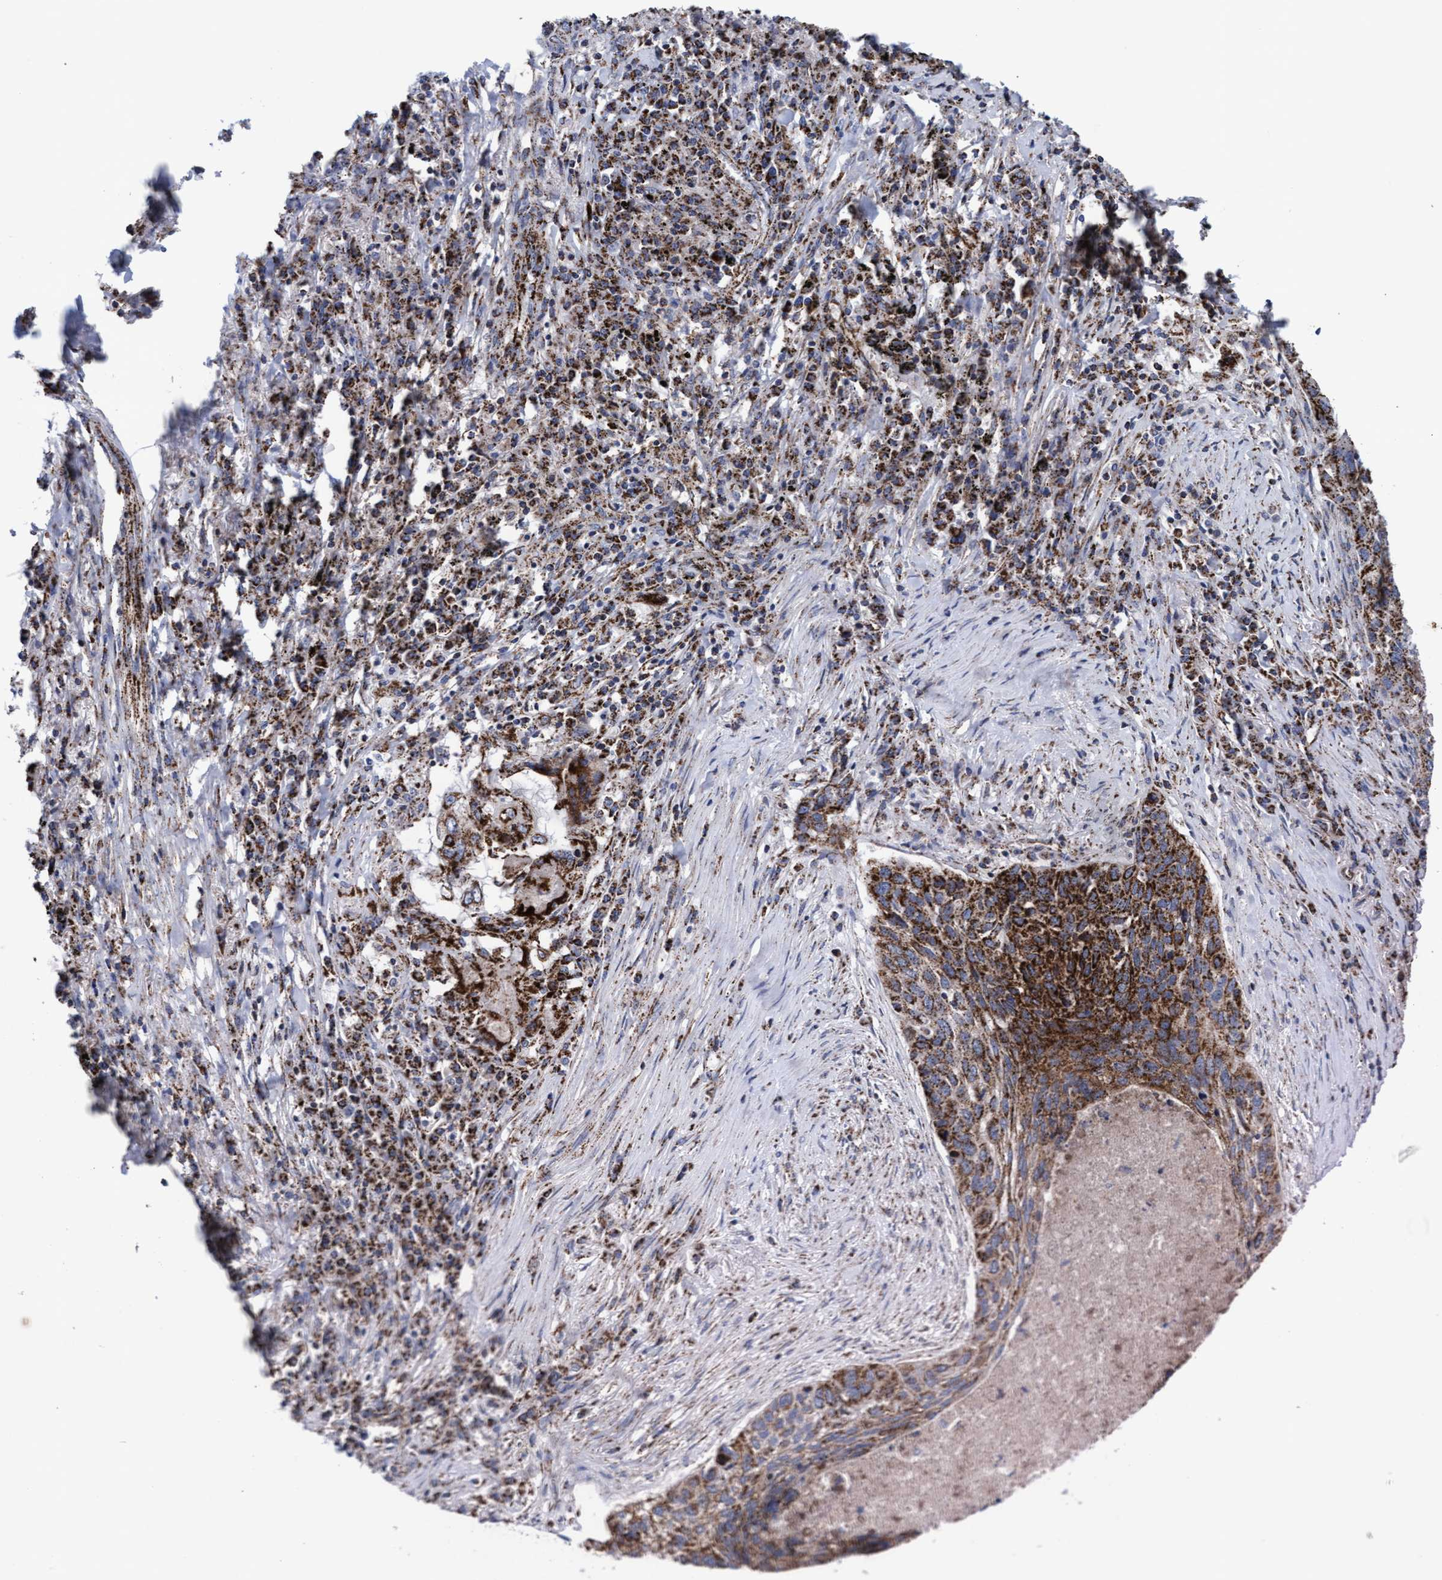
{"staining": {"intensity": "strong", "quantity": ">75%", "location": "cytoplasmic/membranous"}, "tissue": "lung cancer", "cell_type": "Tumor cells", "image_type": "cancer", "snomed": [{"axis": "morphology", "description": "Squamous cell carcinoma, NOS"}, {"axis": "topography", "description": "Lung"}], "caption": "Strong cytoplasmic/membranous expression for a protein is seen in approximately >75% of tumor cells of lung cancer using IHC.", "gene": "MRPL38", "patient": {"sex": "female", "age": 63}}